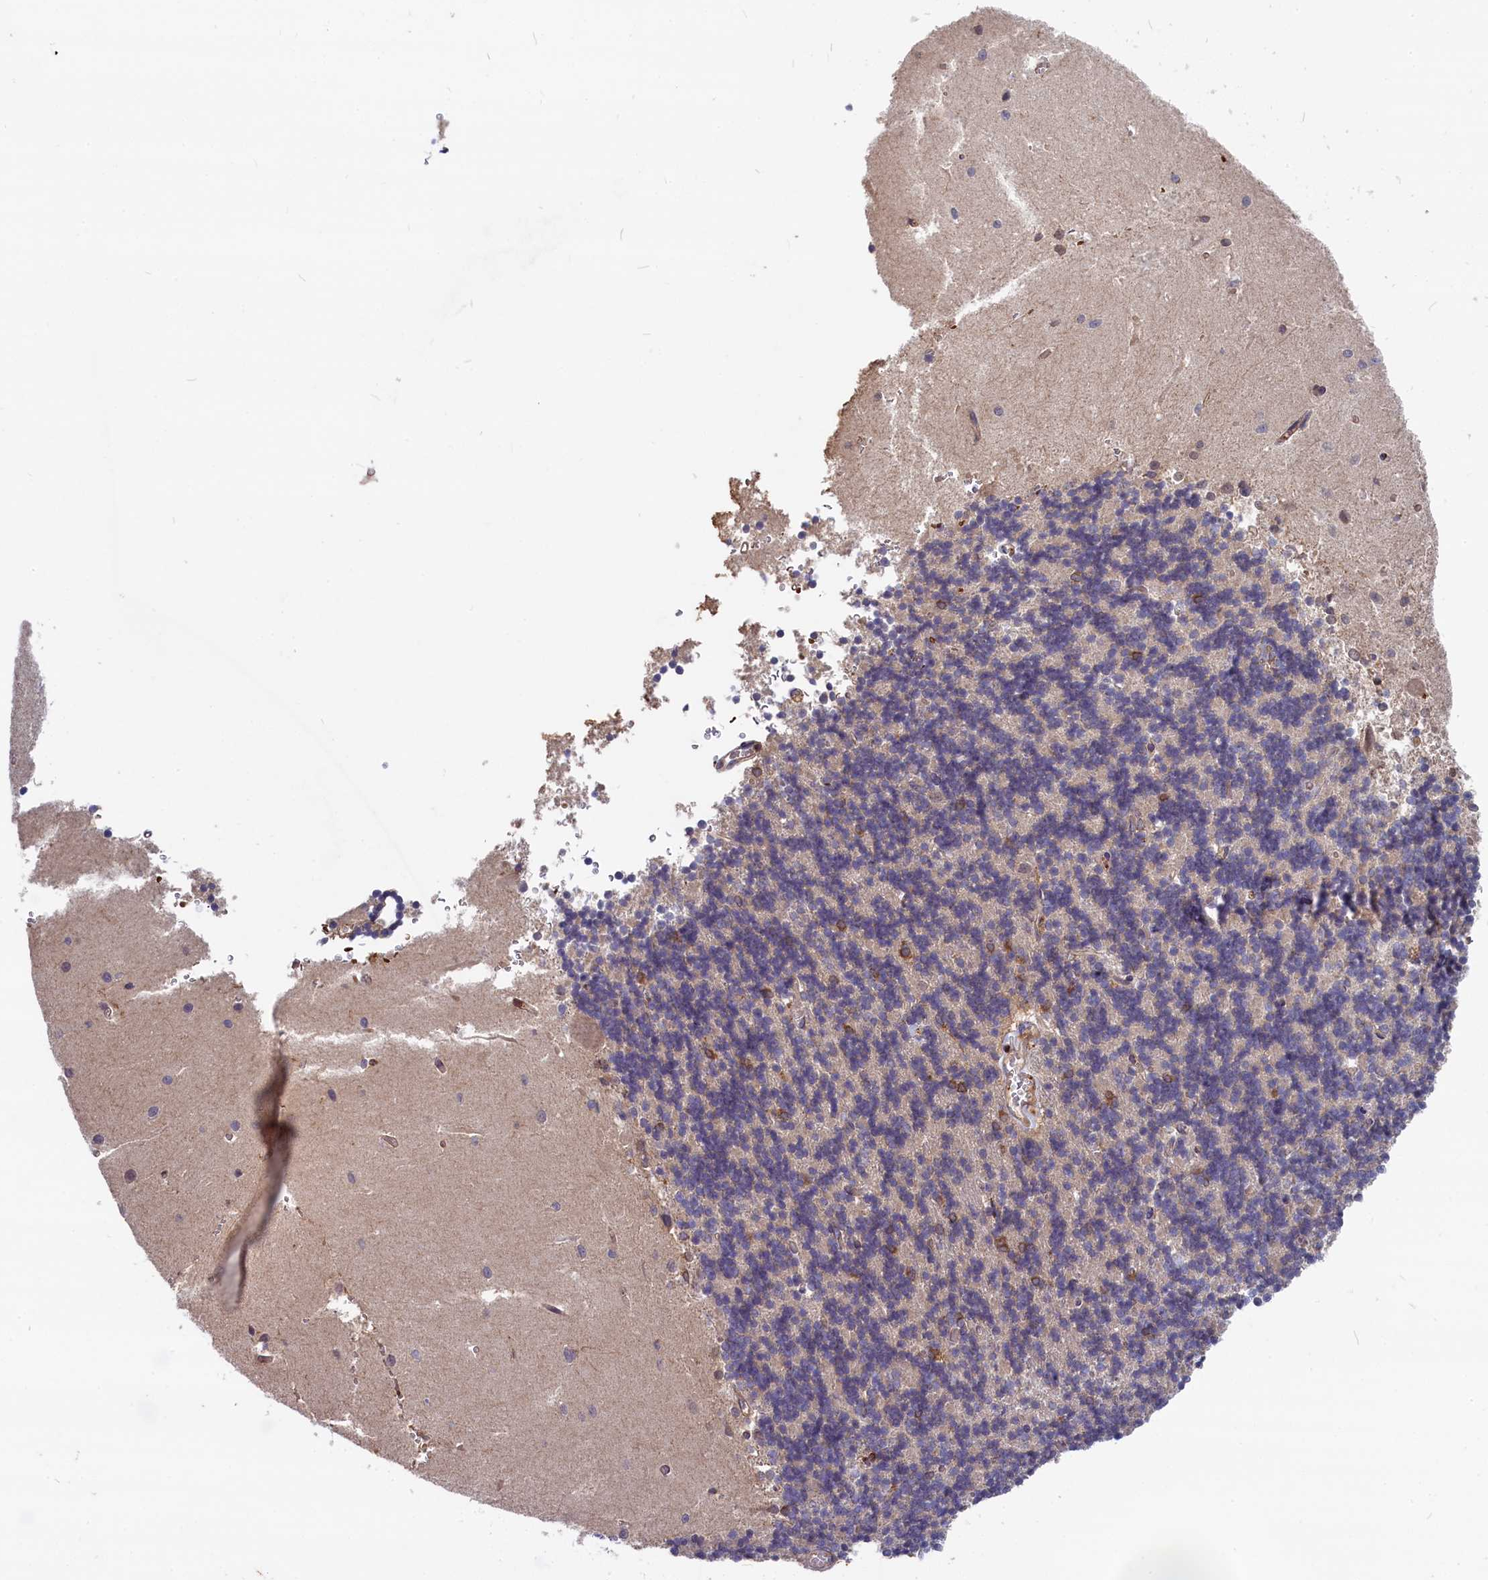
{"staining": {"intensity": "weak", "quantity": "<25%", "location": "cytoplasmic/membranous"}, "tissue": "cerebellum", "cell_type": "Cells in granular layer", "image_type": "normal", "snomed": [{"axis": "morphology", "description": "Normal tissue, NOS"}, {"axis": "topography", "description": "Cerebellum"}], "caption": "Cerebellum stained for a protein using IHC reveals no expression cells in granular layer.", "gene": "MYO9B", "patient": {"sex": "male", "age": 37}}